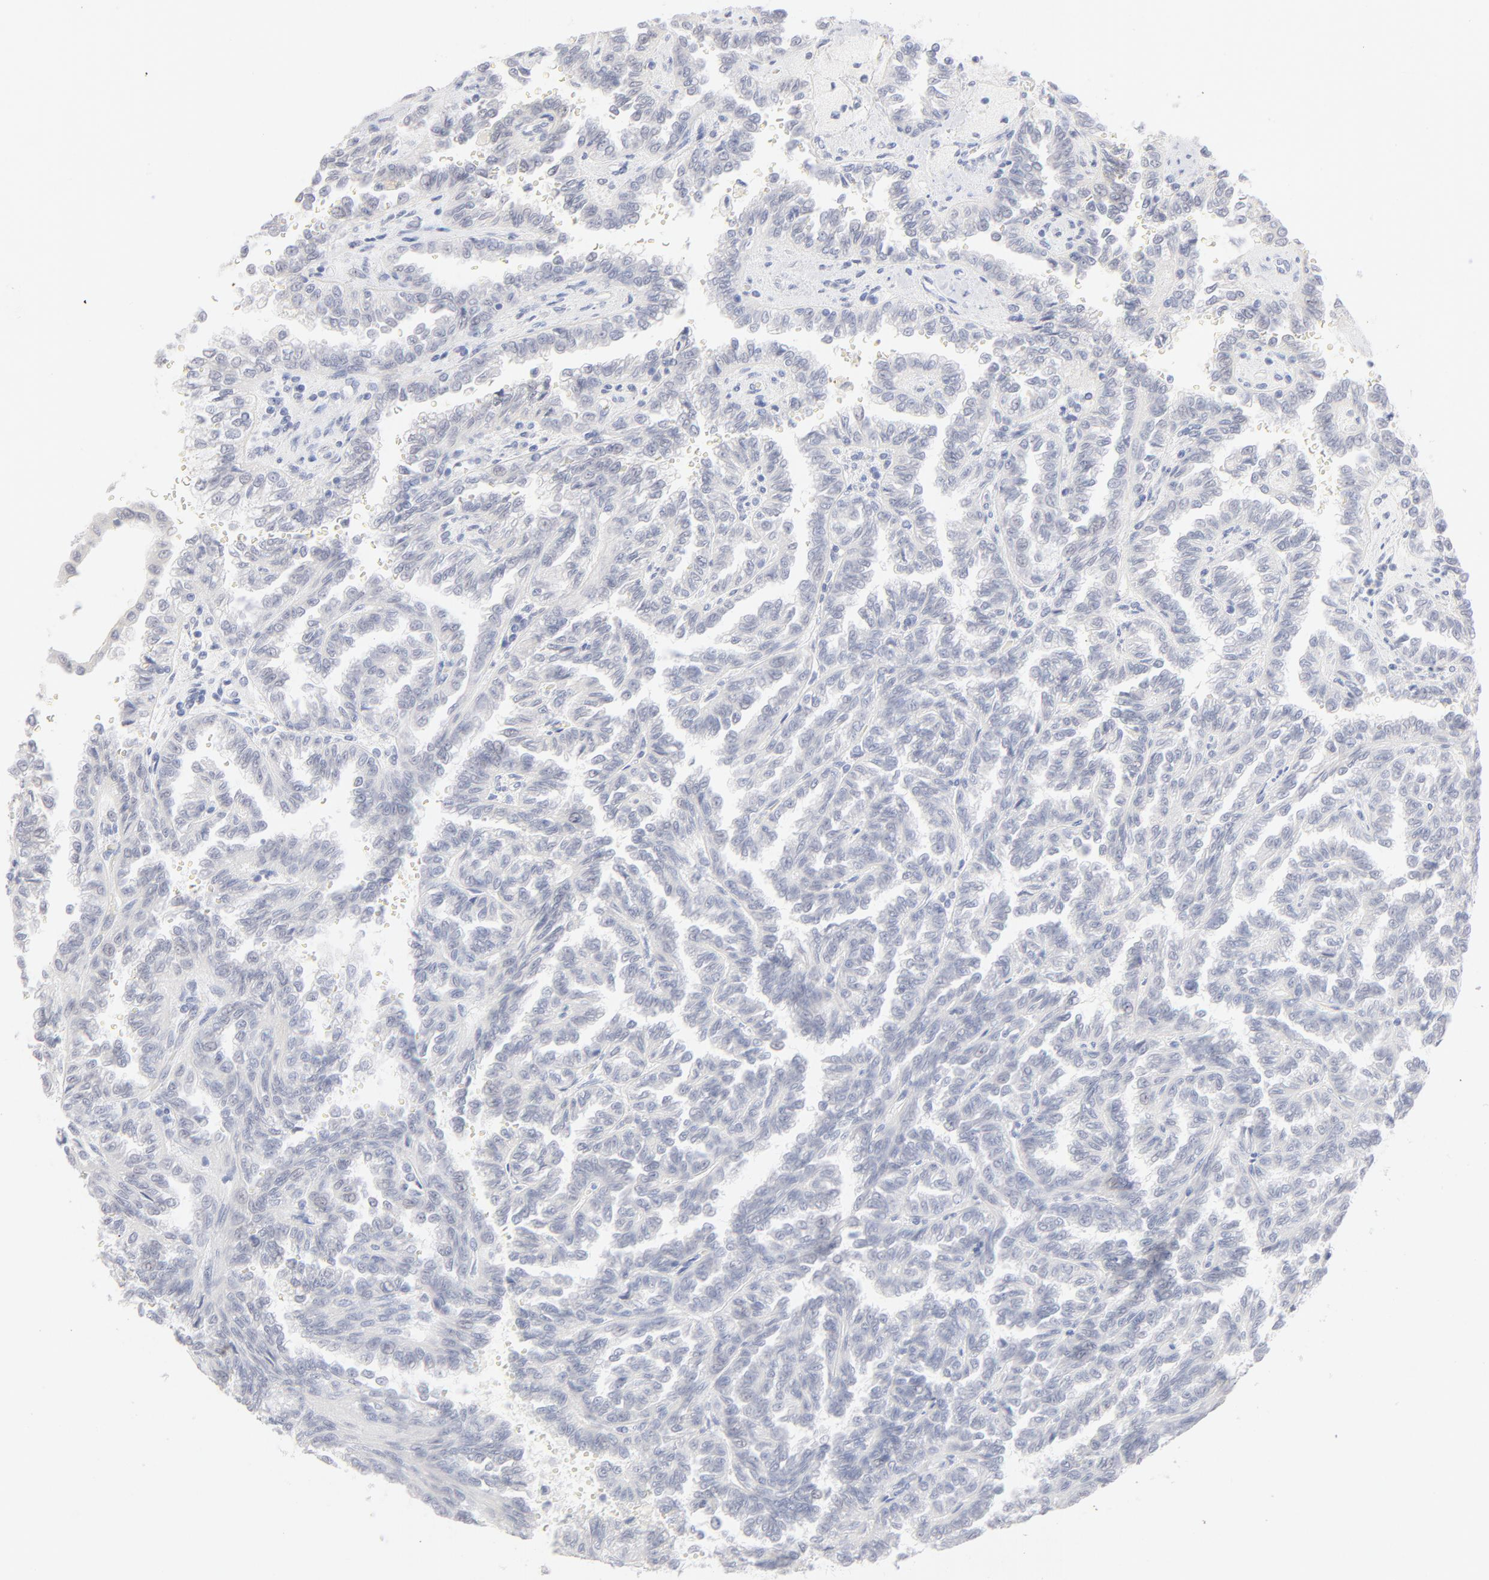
{"staining": {"intensity": "negative", "quantity": "none", "location": "none"}, "tissue": "renal cancer", "cell_type": "Tumor cells", "image_type": "cancer", "snomed": [{"axis": "morphology", "description": "Inflammation, NOS"}, {"axis": "morphology", "description": "Adenocarcinoma, NOS"}, {"axis": "topography", "description": "Kidney"}], "caption": "Immunohistochemical staining of renal adenocarcinoma displays no significant expression in tumor cells.", "gene": "ONECUT1", "patient": {"sex": "male", "age": 68}}